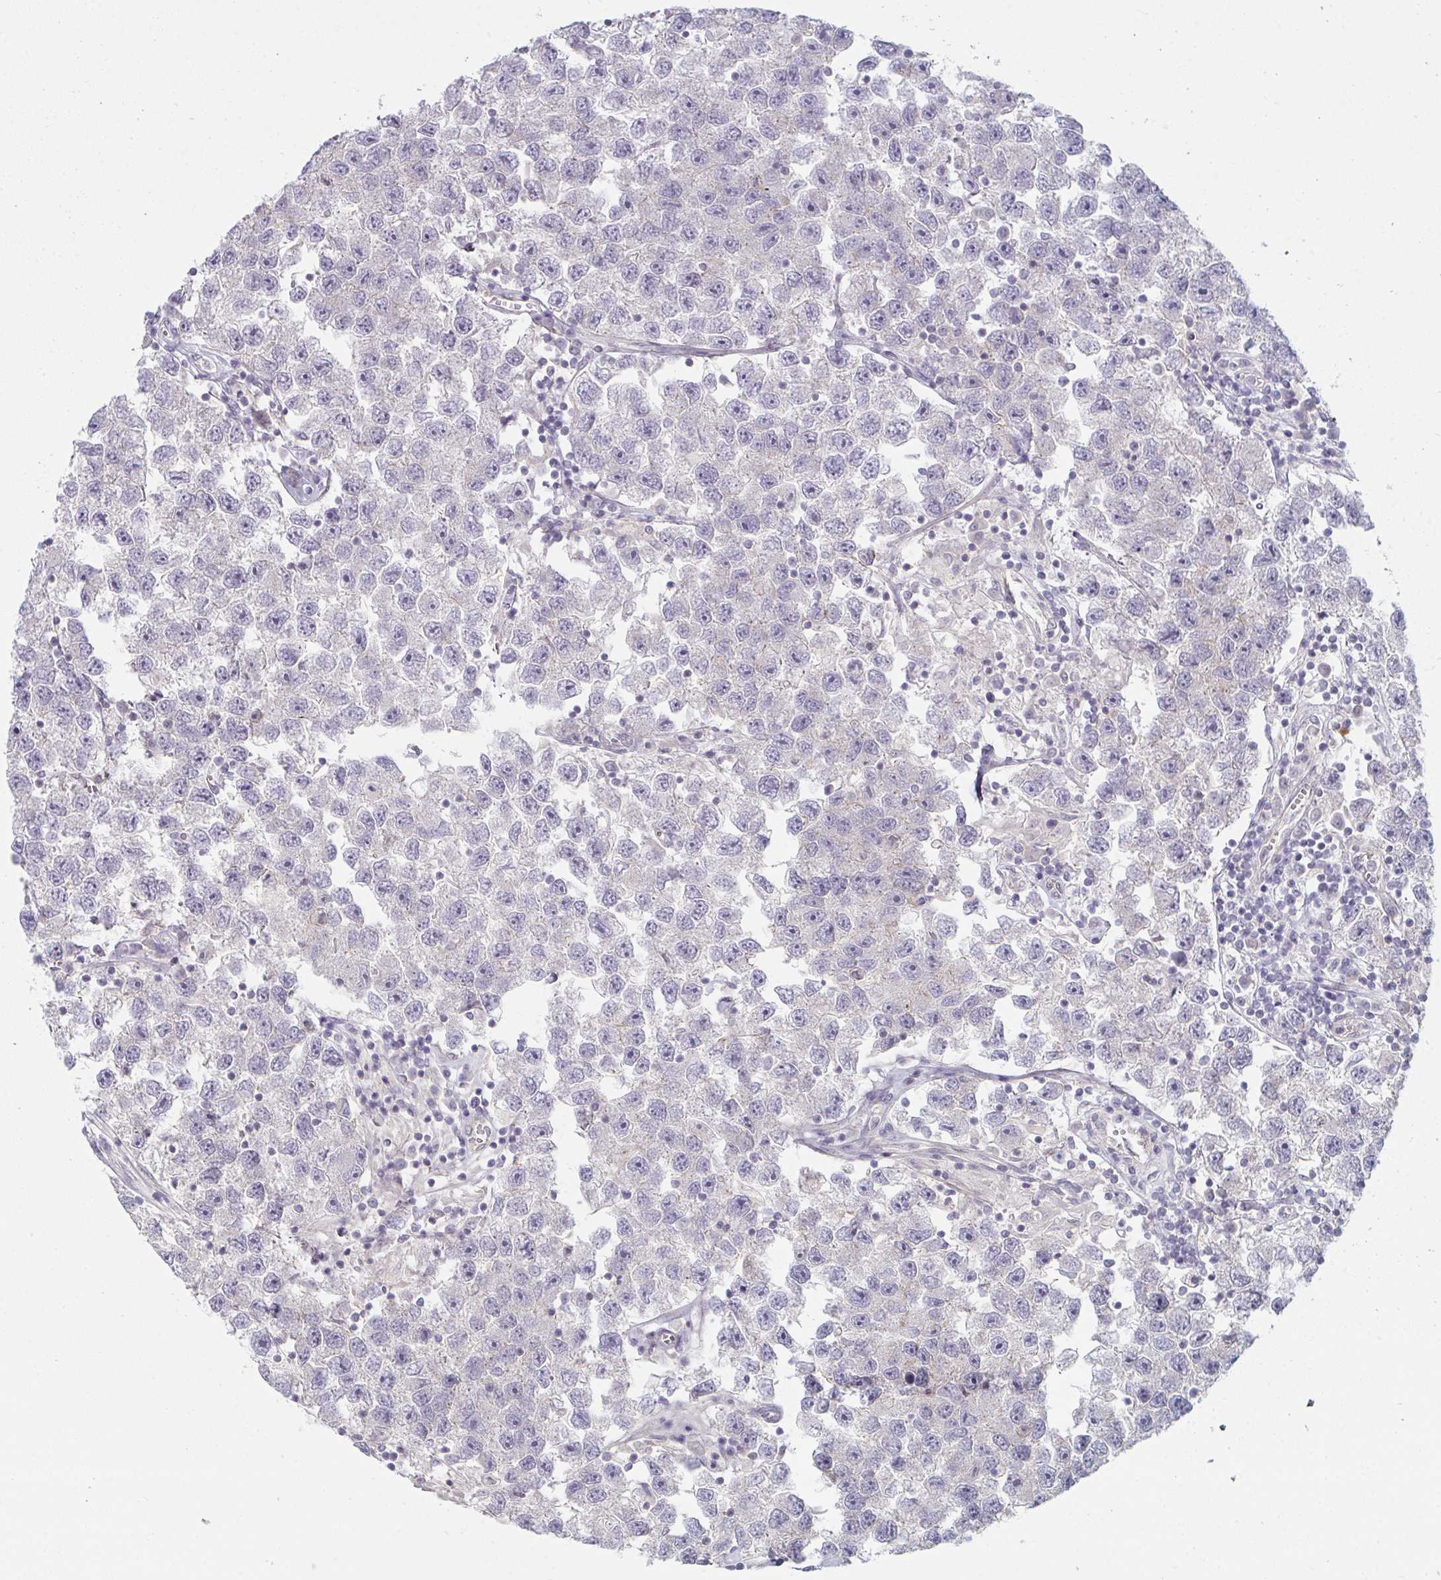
{"staining": {"intensity": "negative", "quantity": "none", "location": "none"}, "tissue": "testis cancer", "cell_type": "Tumor cells", "image_type": "cancer", "snomed": [{"axis": "morphology", "description": "Seminoma, NOS"}, {"axis": "topography", "description": "Testis"}], "caption": "Immunohistochemistry (IHC) histopathology image of human testis seminoma stained for a protein (brown), which demonstrates no staining in tumor cells.", "gene": "ZNF214", "patient": {"sex": "male", "age": 26}}